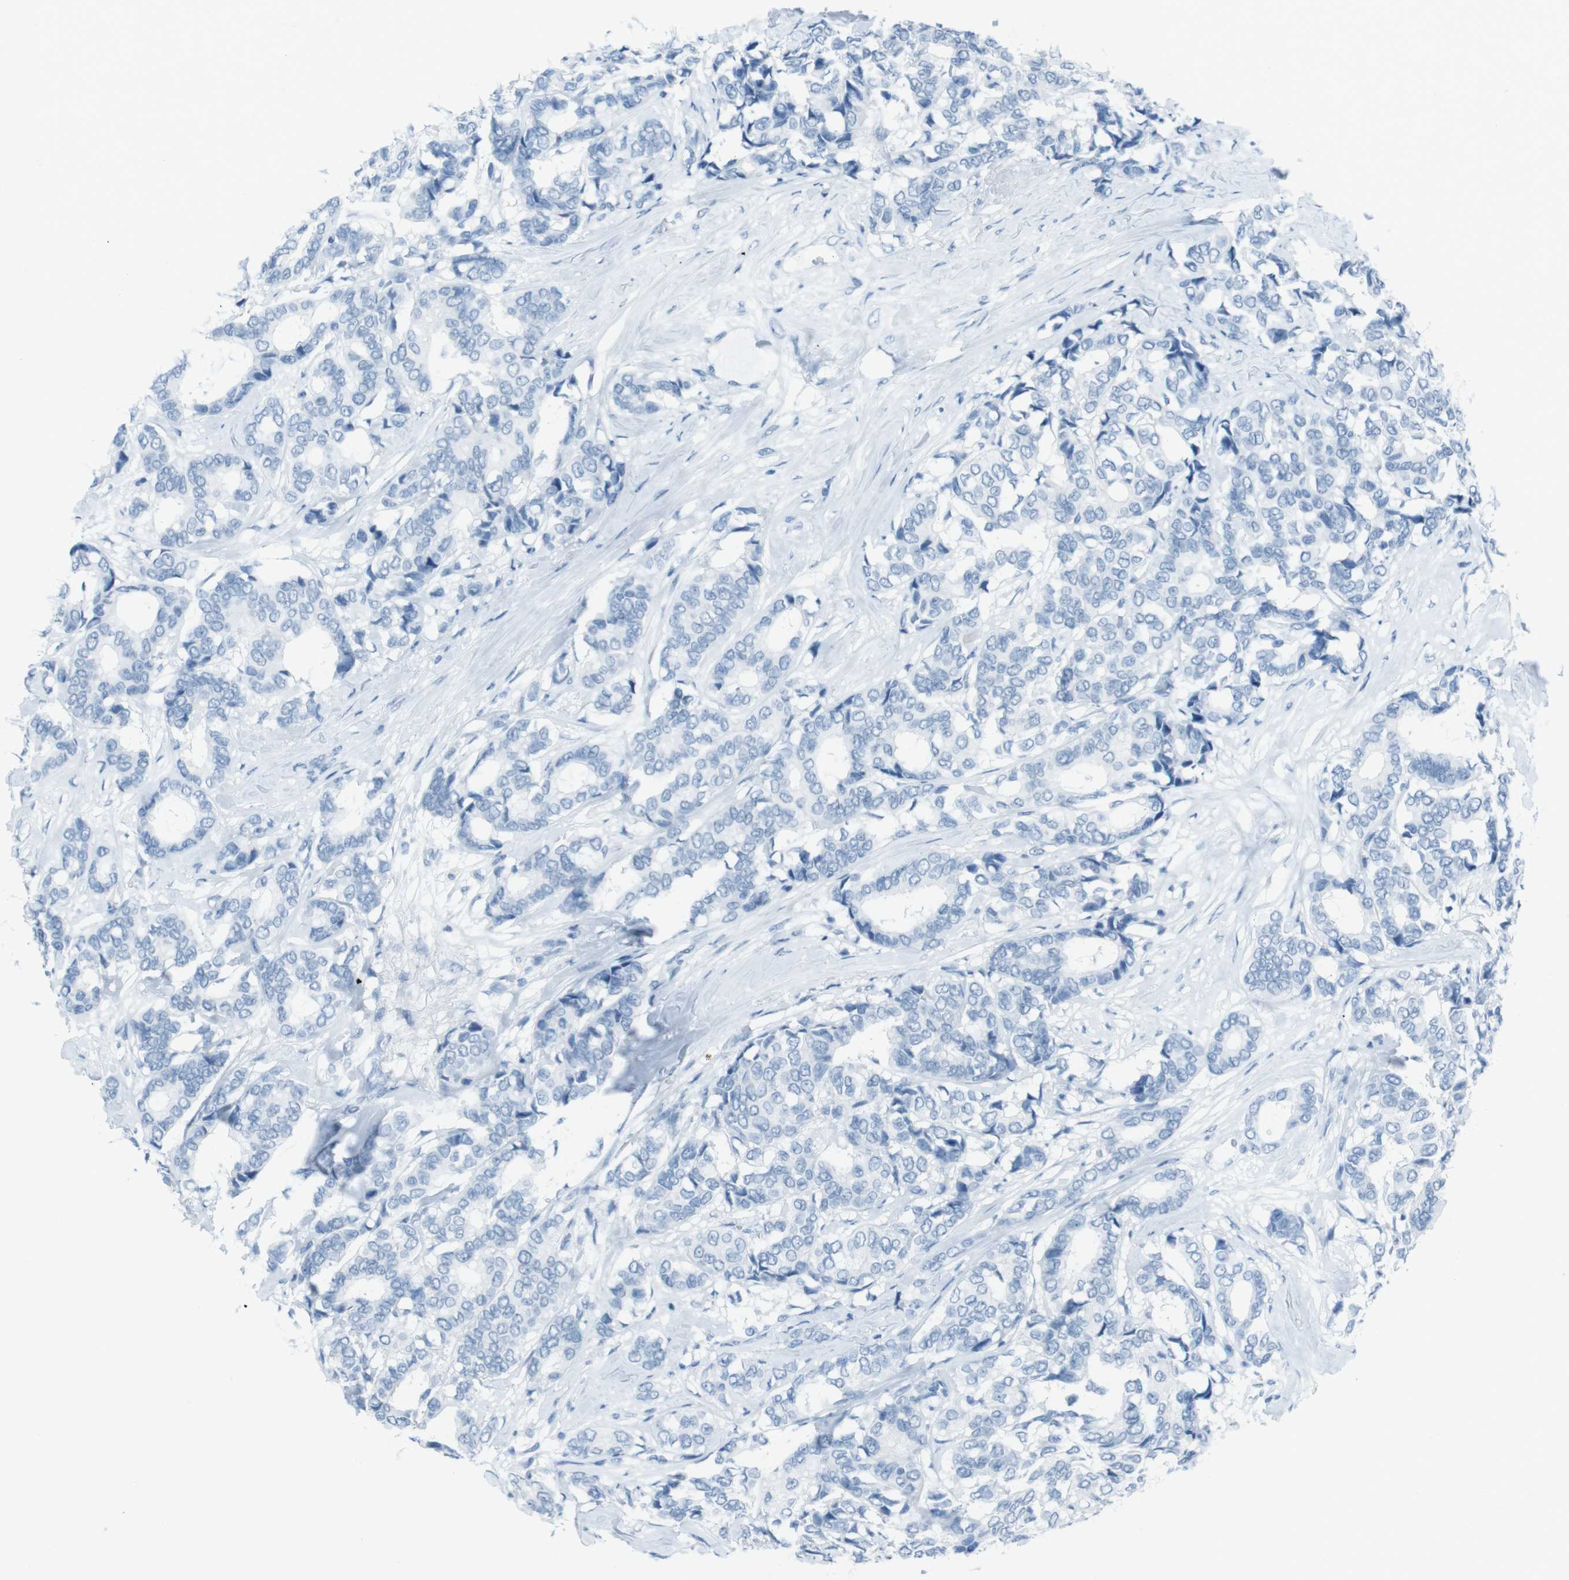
{"staining": {"intensity": "negative", "quantity": "none", "location": "none"}, "tissue": "breast cancer", "cell_type": "Tumor cells", "image_type": "cancer", "snomed": [{"axis": "morphology", "description": "Duct carcinoma"}, {"axis": "topography", "description": "Breast"}], "caption": "Immunohistochemical staining of human breast cancer (invasive ductal carcinoma) demonstrates no significant staining in tumor cells. (Brightfield microscopy of DAB (3,3'-diaminobenzidine) IHC at high magnification).", "gene": "TMEM207", "patient": {"sex": "female", "age": 87}}